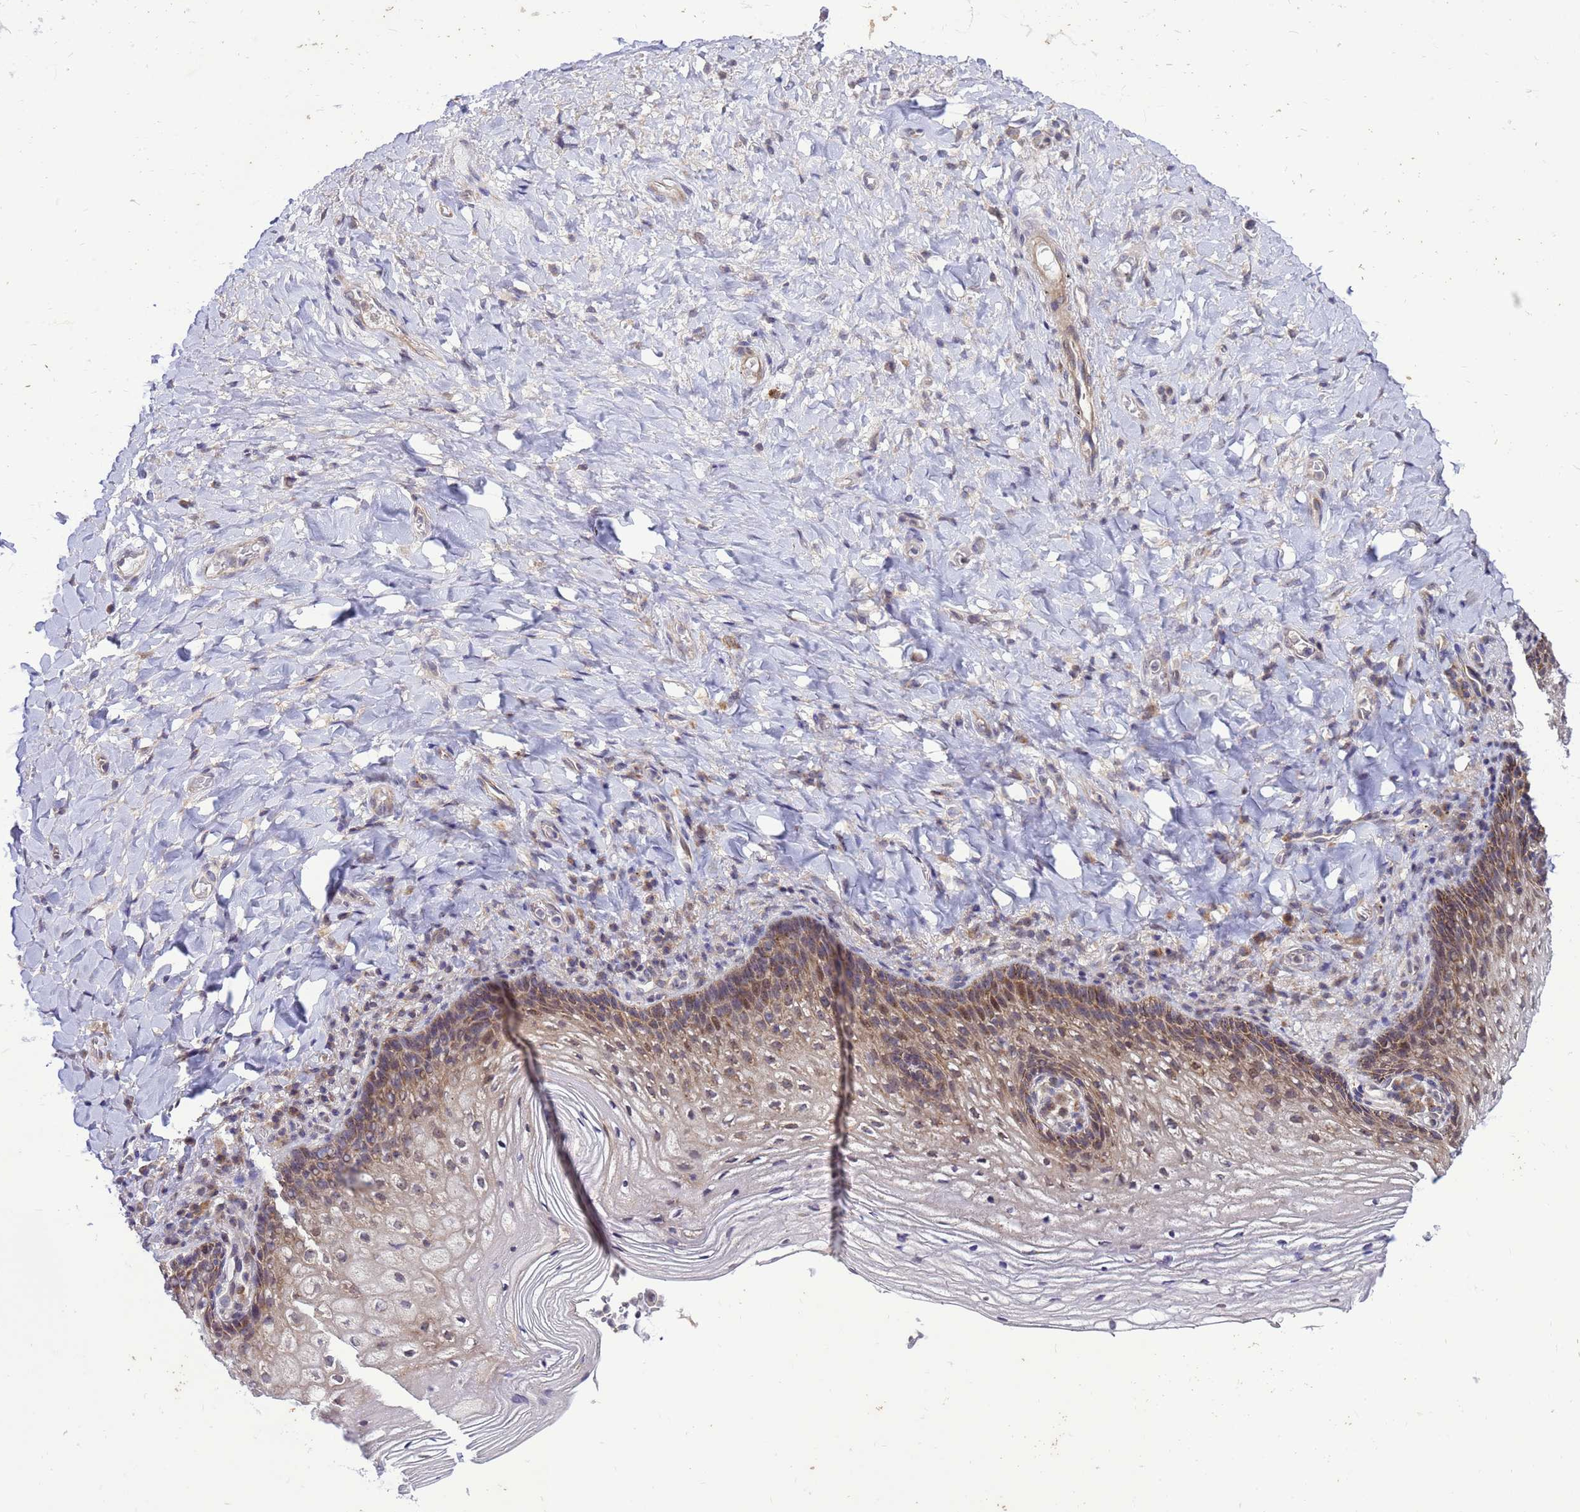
{"staining": {"intensity": "moderate", "quantity": ">75%", "location": "cytoplasmic/membranous"}, "tissue": "vagina", "cell_type": "Squamous epithelial cells", "image_type": "normal", "snomed": [{"axis": "morphology", "description": "Normal tissue, NOS"}, {"axis": "topography", "description": "Vagina"}], "caption": "Immunohistochemistry (IHC) photomicrograph of benign human vagina stained for a protein (brown), which exhibits medium levels of moderate cytoplasmic/membranous staining in approximately >75% of squamous epithelial cells.", "gene": "C12orf43", "patient": {"sex": "female", "age": 60}}